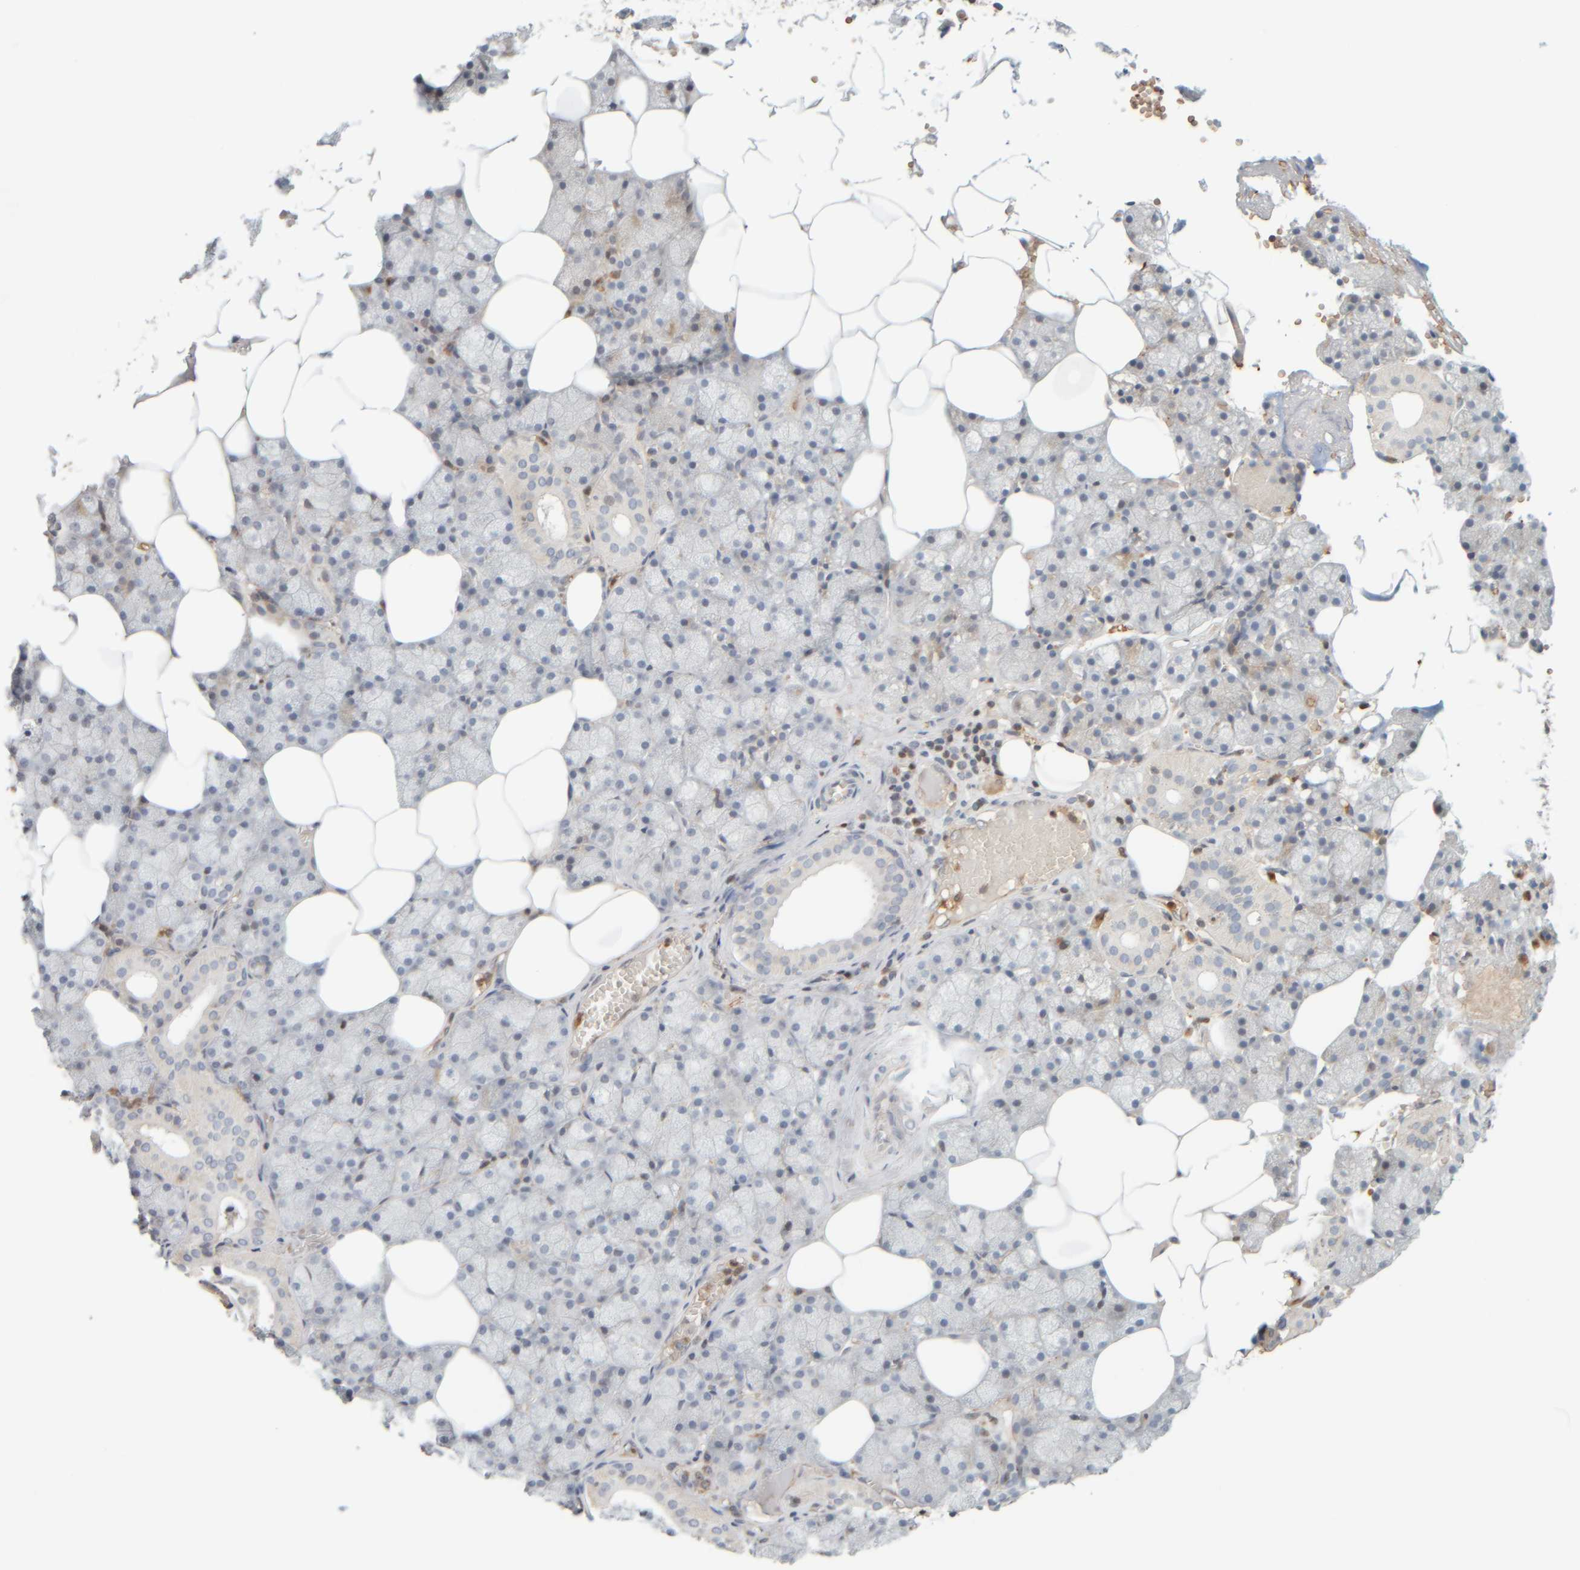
{"staining": {"intensity": "negative", "quantity": "none", "location": "none"}, "tissue": "salivary gland", "cell_type": "Glandular cells", "image_type": "normal", "snomed": [{"axis": "morphology", "description": "Normal tissue, NOS"}, {"axis": "topography", "description": "Salivary gland"}], "caption": "DAB (3,3'-diaminobenzidine) immunohistochemical staining of normal human salivary gland displays no significant staining in glandular cells.", "gene": "AARSD1", "patient": {"sex": "male", "age": 62}}